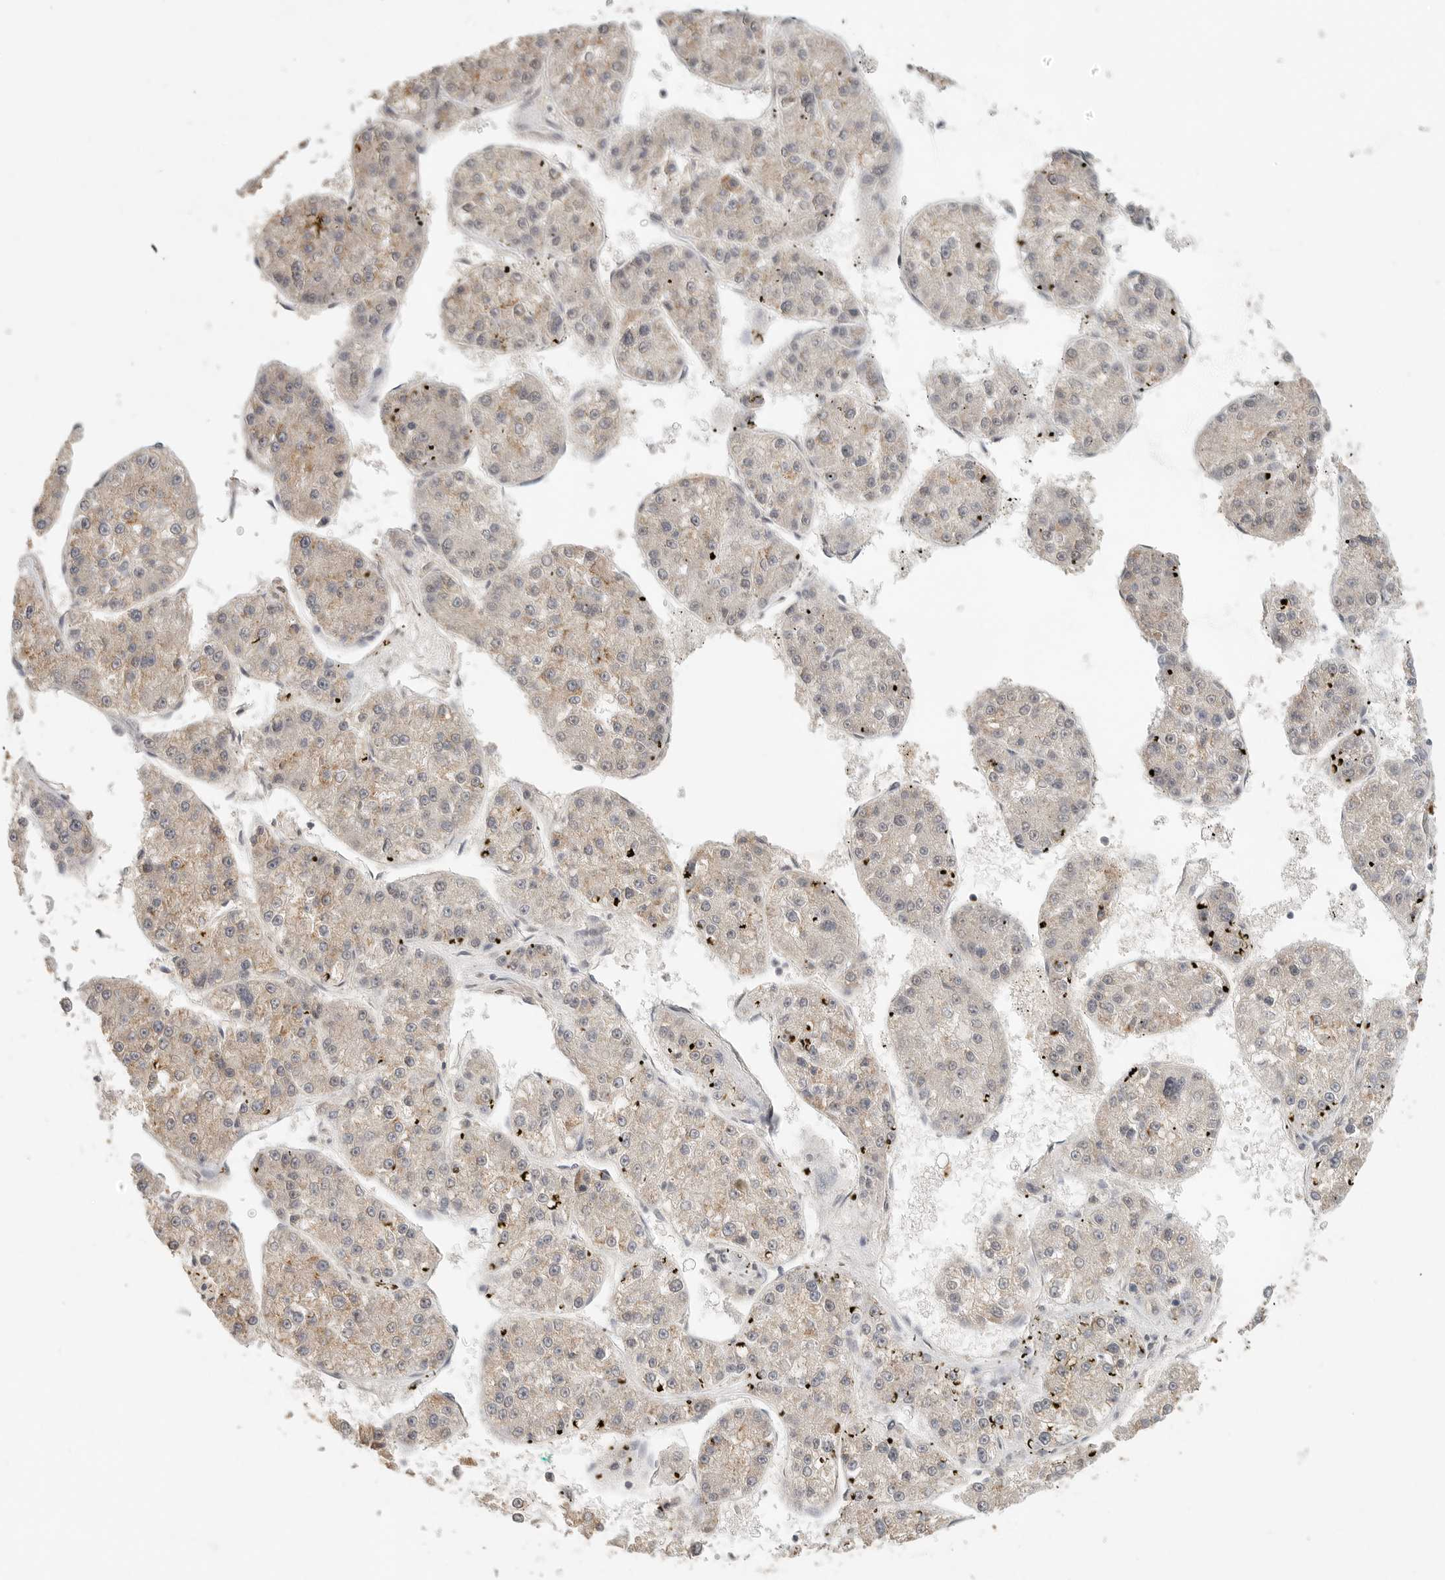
{"staining": {"intensity": "weak", "quantity": "25%-75%", "location": "cytoplasmic/membranous"}, "tissue": "liver cancer", "cell_type": "Tumor cells", "image_type": "cancer", "snomed": [{"axis": "morphology", "description": "Carcinoma, Hepatocellular, NOS"}, {"axis": "topography", "description": "Liver"}], "caption": "Protein staining of hepatocellular carcinoma (liver) tissue reveals weak cytoplasmic/membranous expression in about 25%-75% of tumor cells.", "gene": "SLC25A36", "patient": {"sex": "female", "age": 73}}